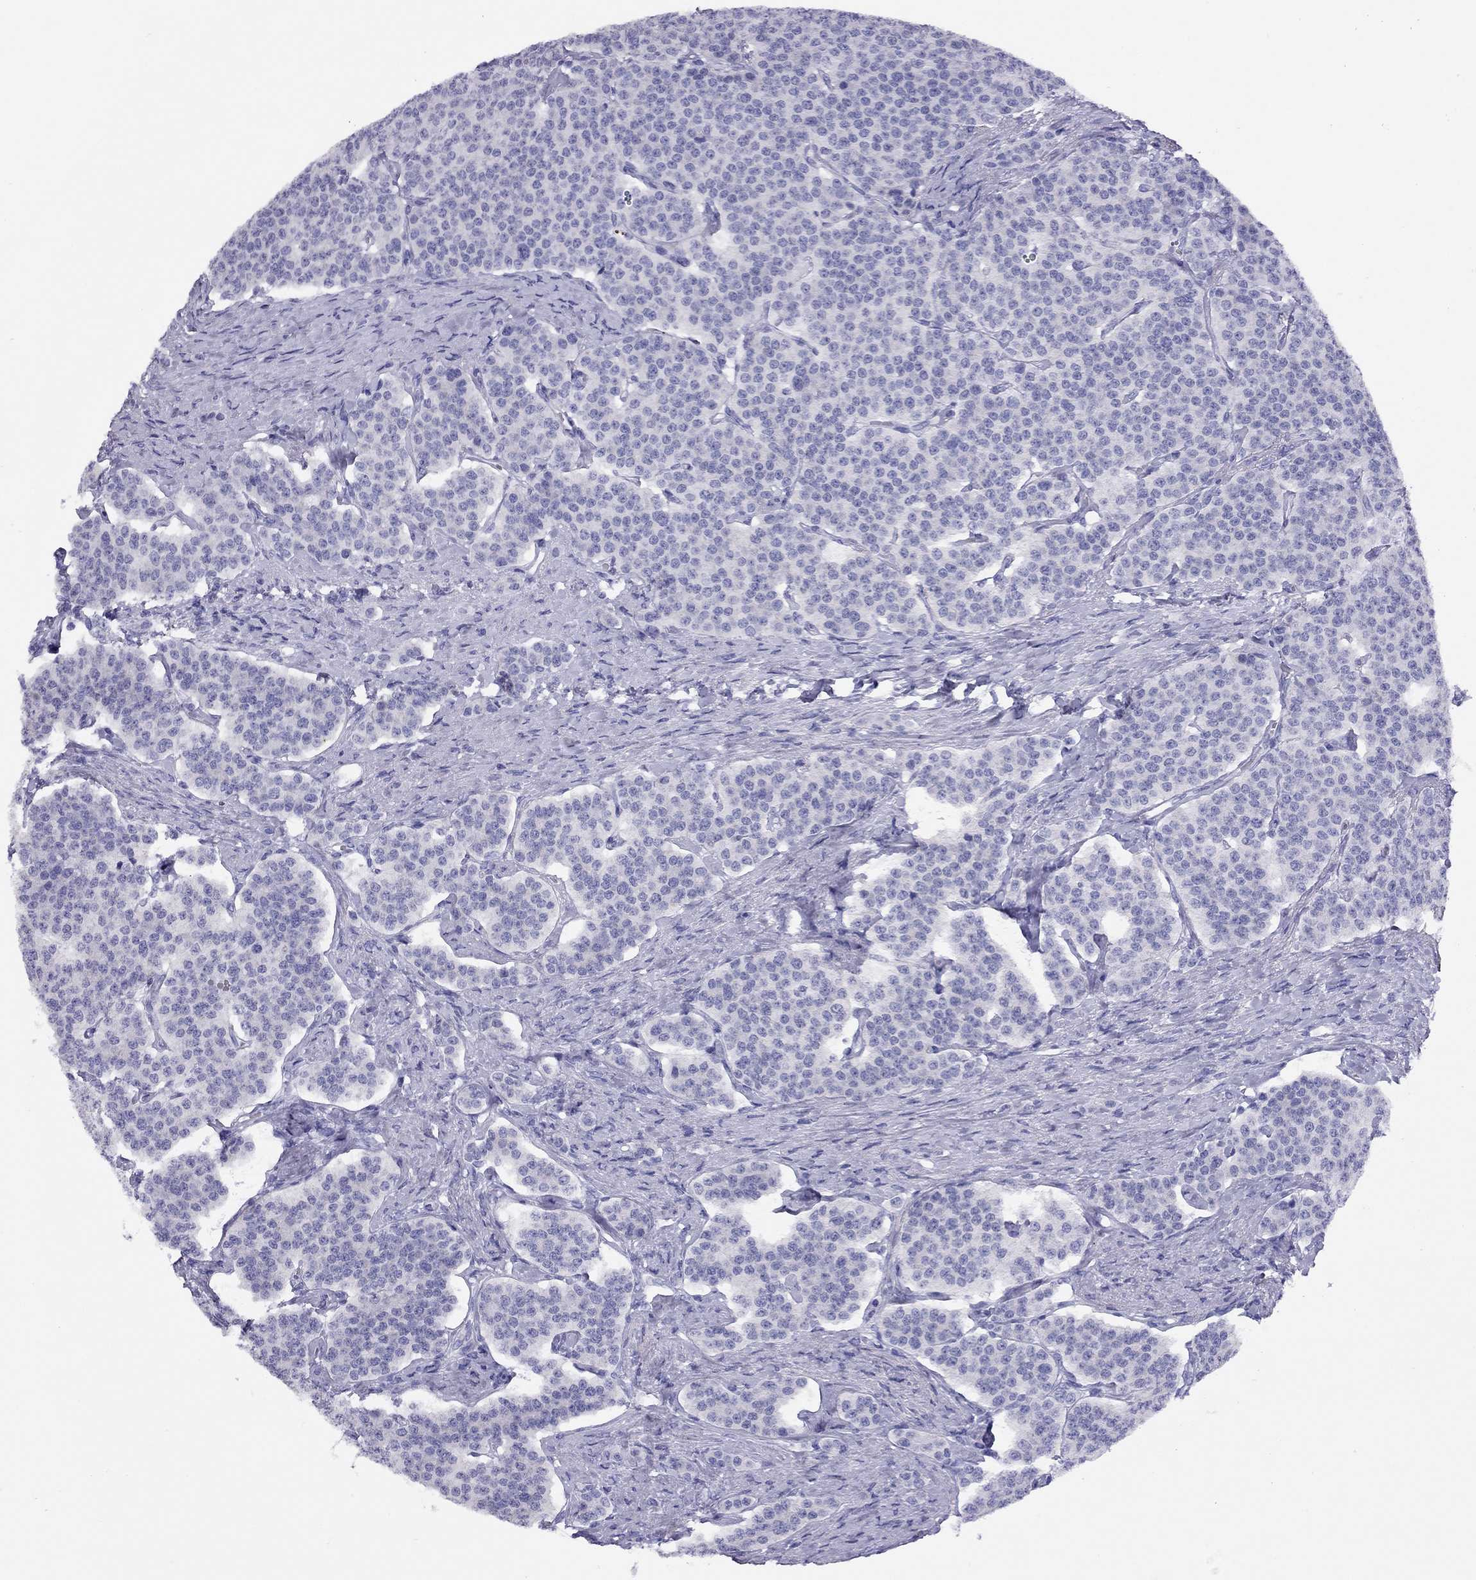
{"staining": {"intensity": "negative", "quantity": "none", "location": "none"}, "tissue": "carcinoid", "cell_type": "Tumor cells", "image_type": "cancer", "snomed": [{"axis": "morphology", "description": "Carcinoid, malignant, NOS"}, {"axis": "topography", "description": "Small intestine"}], "caption": "The IHC image has no significant staining in tumor cells of carcinoid tissue.", "gene": "LRIT2", "patient": {"sex": "female", "age": 58}}